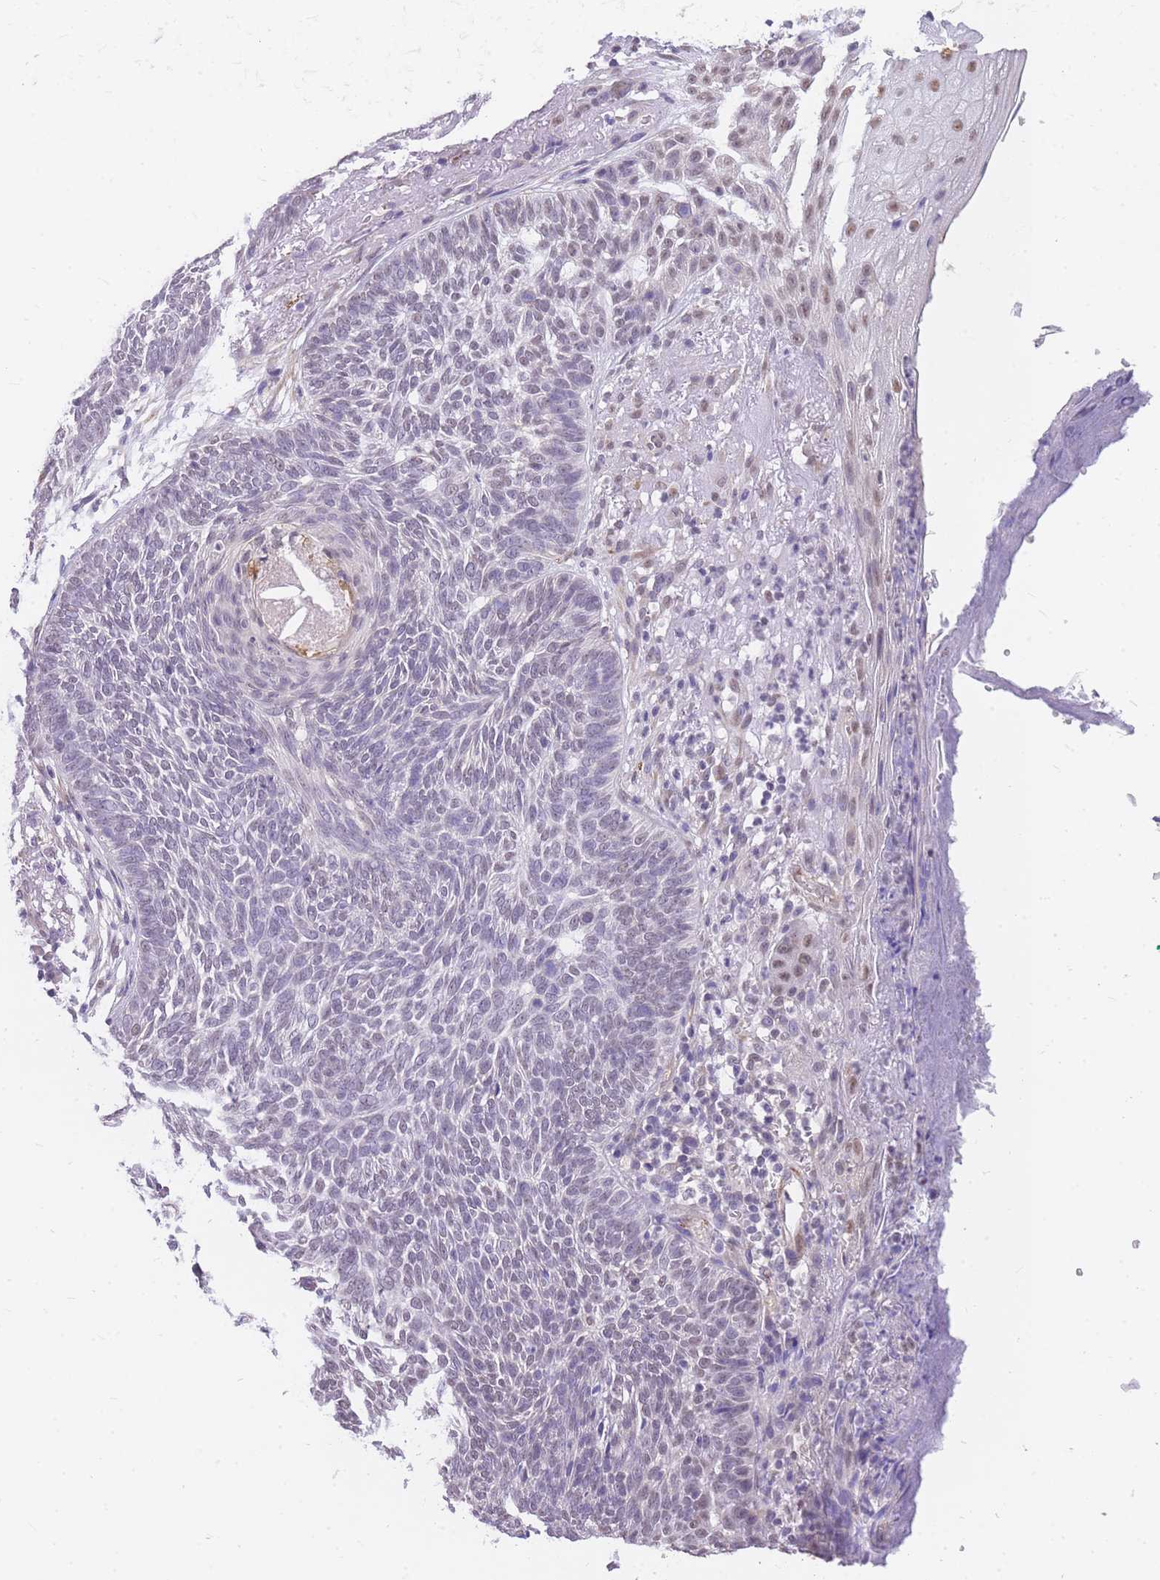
{"staining": {"intensity": "negative", "quantity": "none", "location": "none"}, "tissue": "skin cancer", "cell_type": "Tumor cells", "image_type": "cancer", "snomed": [{"axis": "morphology", "description": "Normal tissue, NOS"}, {"axis": "morphology", "description": "Basal cell carcinoma"}, {"axis": "topography", "description": "Skin"}], "caption": "Basal cell carcinoma (skin) stained for a protein using immunohistochemistry displays no staining tumor cells.", "gene": "S100PBP", "patient": {"sex": "male", "age": 64}}